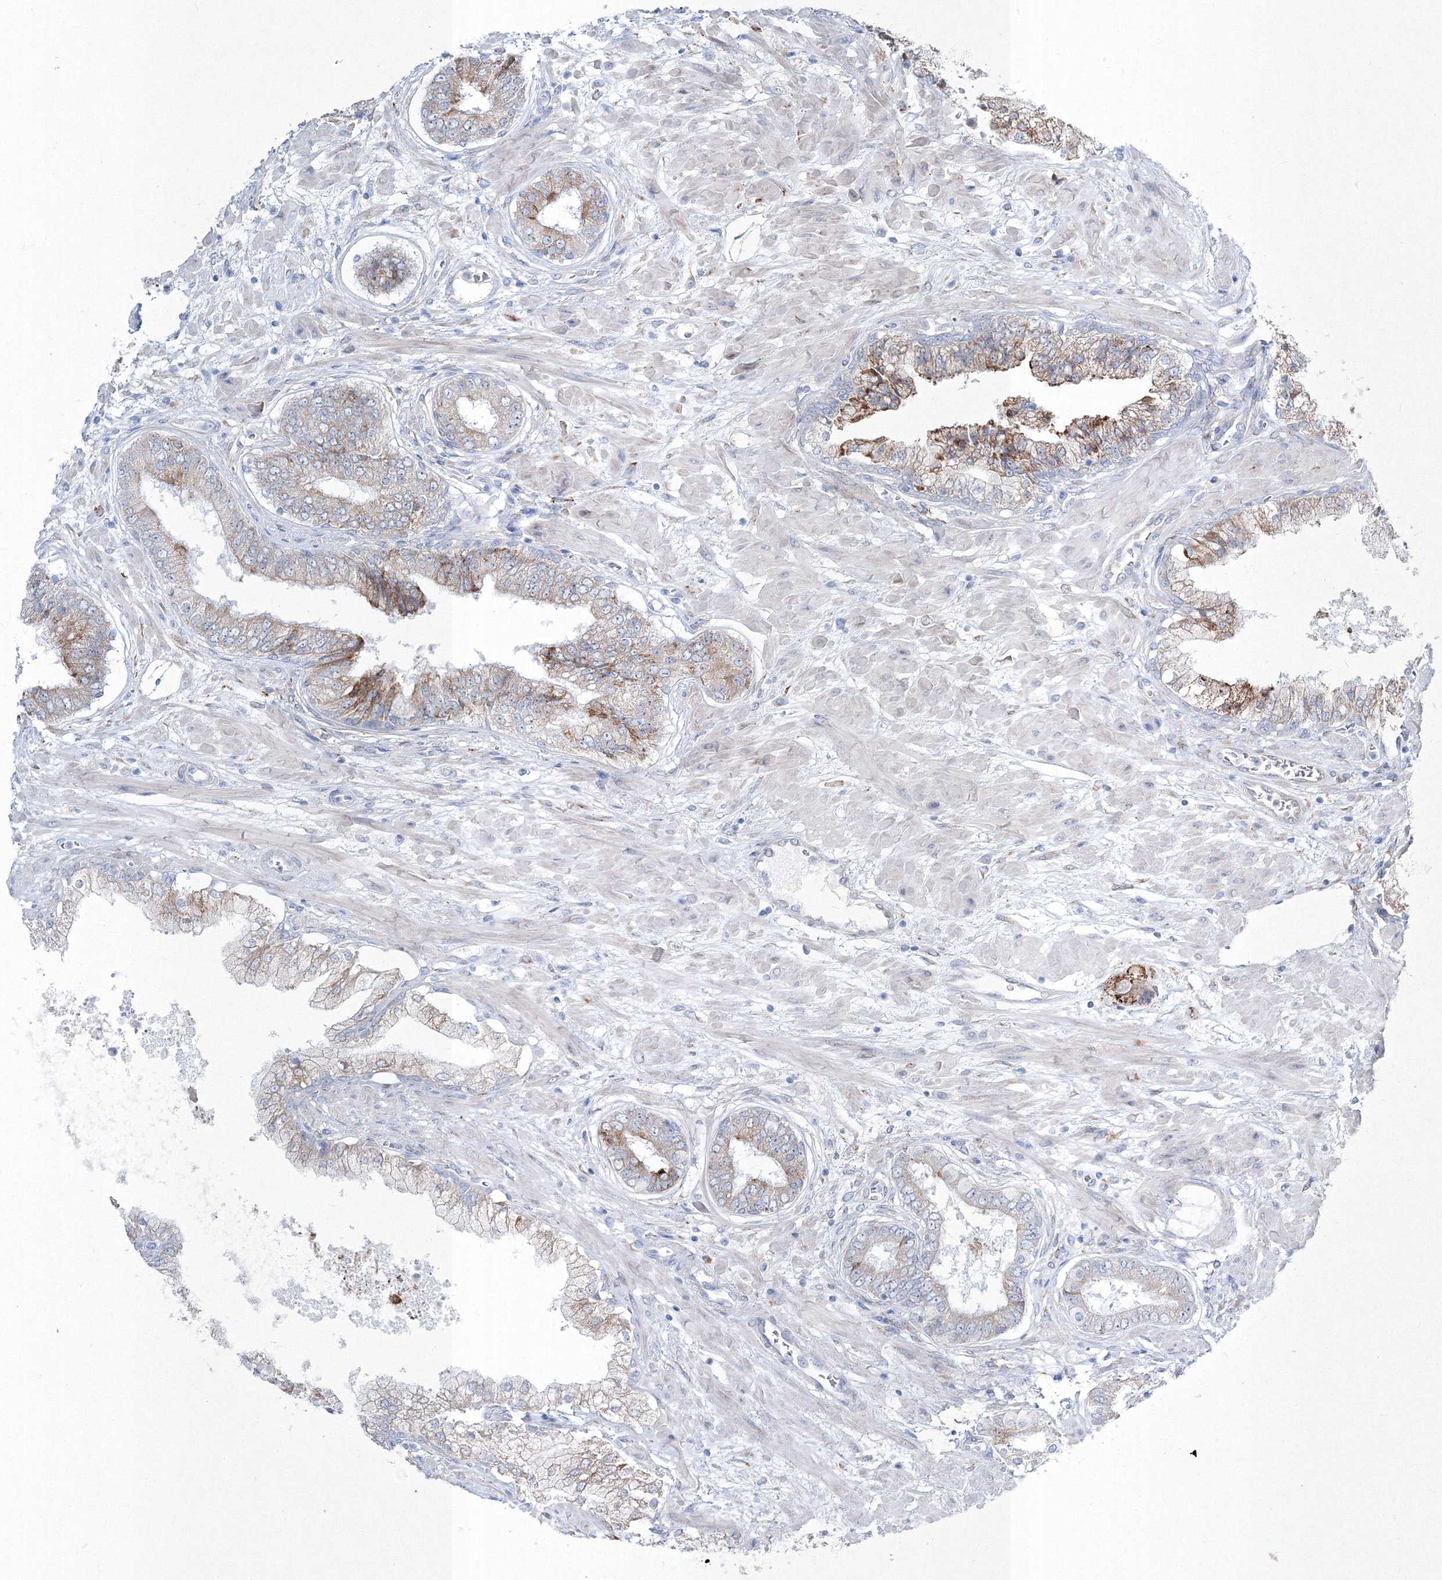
{"staining": {"intensity": "moderate", "quantity": "25%-75%", "location": "cytoplasmic/membranous"}, "tissue": "prostate cancer", "cell_type": "Tumor cells", "image_type": "cancer", "snomed": [{"axis": "morphology", "description": "Normal tissue, NOS"}, {"axis": "morphology", "description": "Adenocarcinoma, High grade"}, {"axis": "topography", "description": "Prostate"}, {"axis": "topography", "description": "Peripheral nerve tissue"}], "caption": "Prostate cancer (adenocarcinoma (high-grade)) tissue shows moderate cytoplasmic/membranous staining in approximately 25%-75% of tumor cells, visualized by immunohistochemistry.", "gene": "RCN1", "patient": {"sex": "male", "age": 59}}